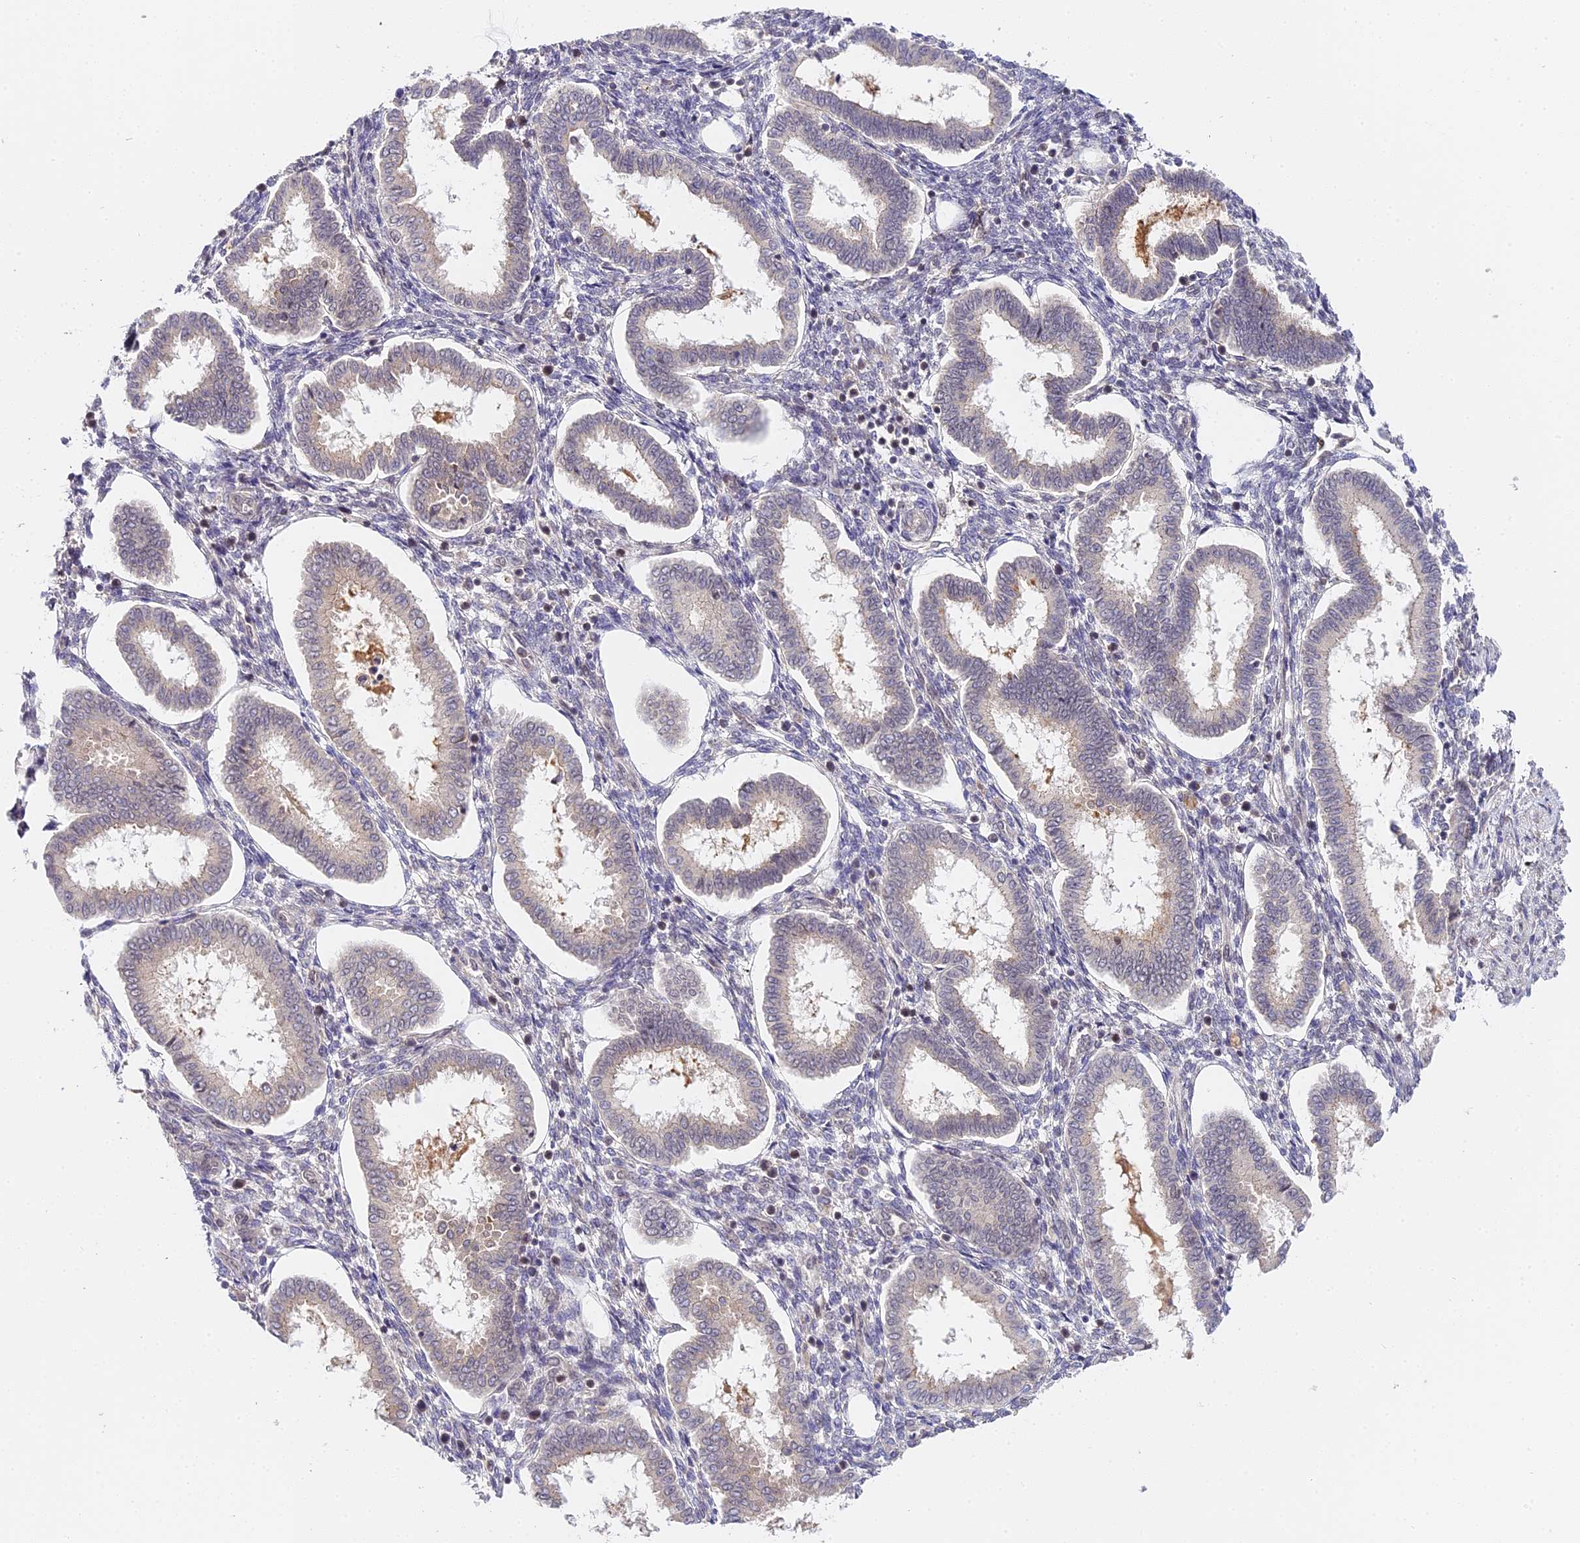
{"staining": {"intensity": "weak", "quantity": "25%-75%", "location": "cytoplasmic/membranous"}, "tissue": "endometrium", "cell_type": "Cells in endometrial stroma", "image_type": "normal", "snomed": [{"axis": "morphology", "description": "Normal tissue, NOS"}, {"axis": "topography", "description": "Endometrium"}], "caption": "Brown immunohistochemical staining in normal endometrium exhibits weak cytoplasmic/membranous positivity in about 25%-75% of cells in endometrial stroma.", "gene": "IMPACT", "patient": {"sex": "female", "age": 24}}